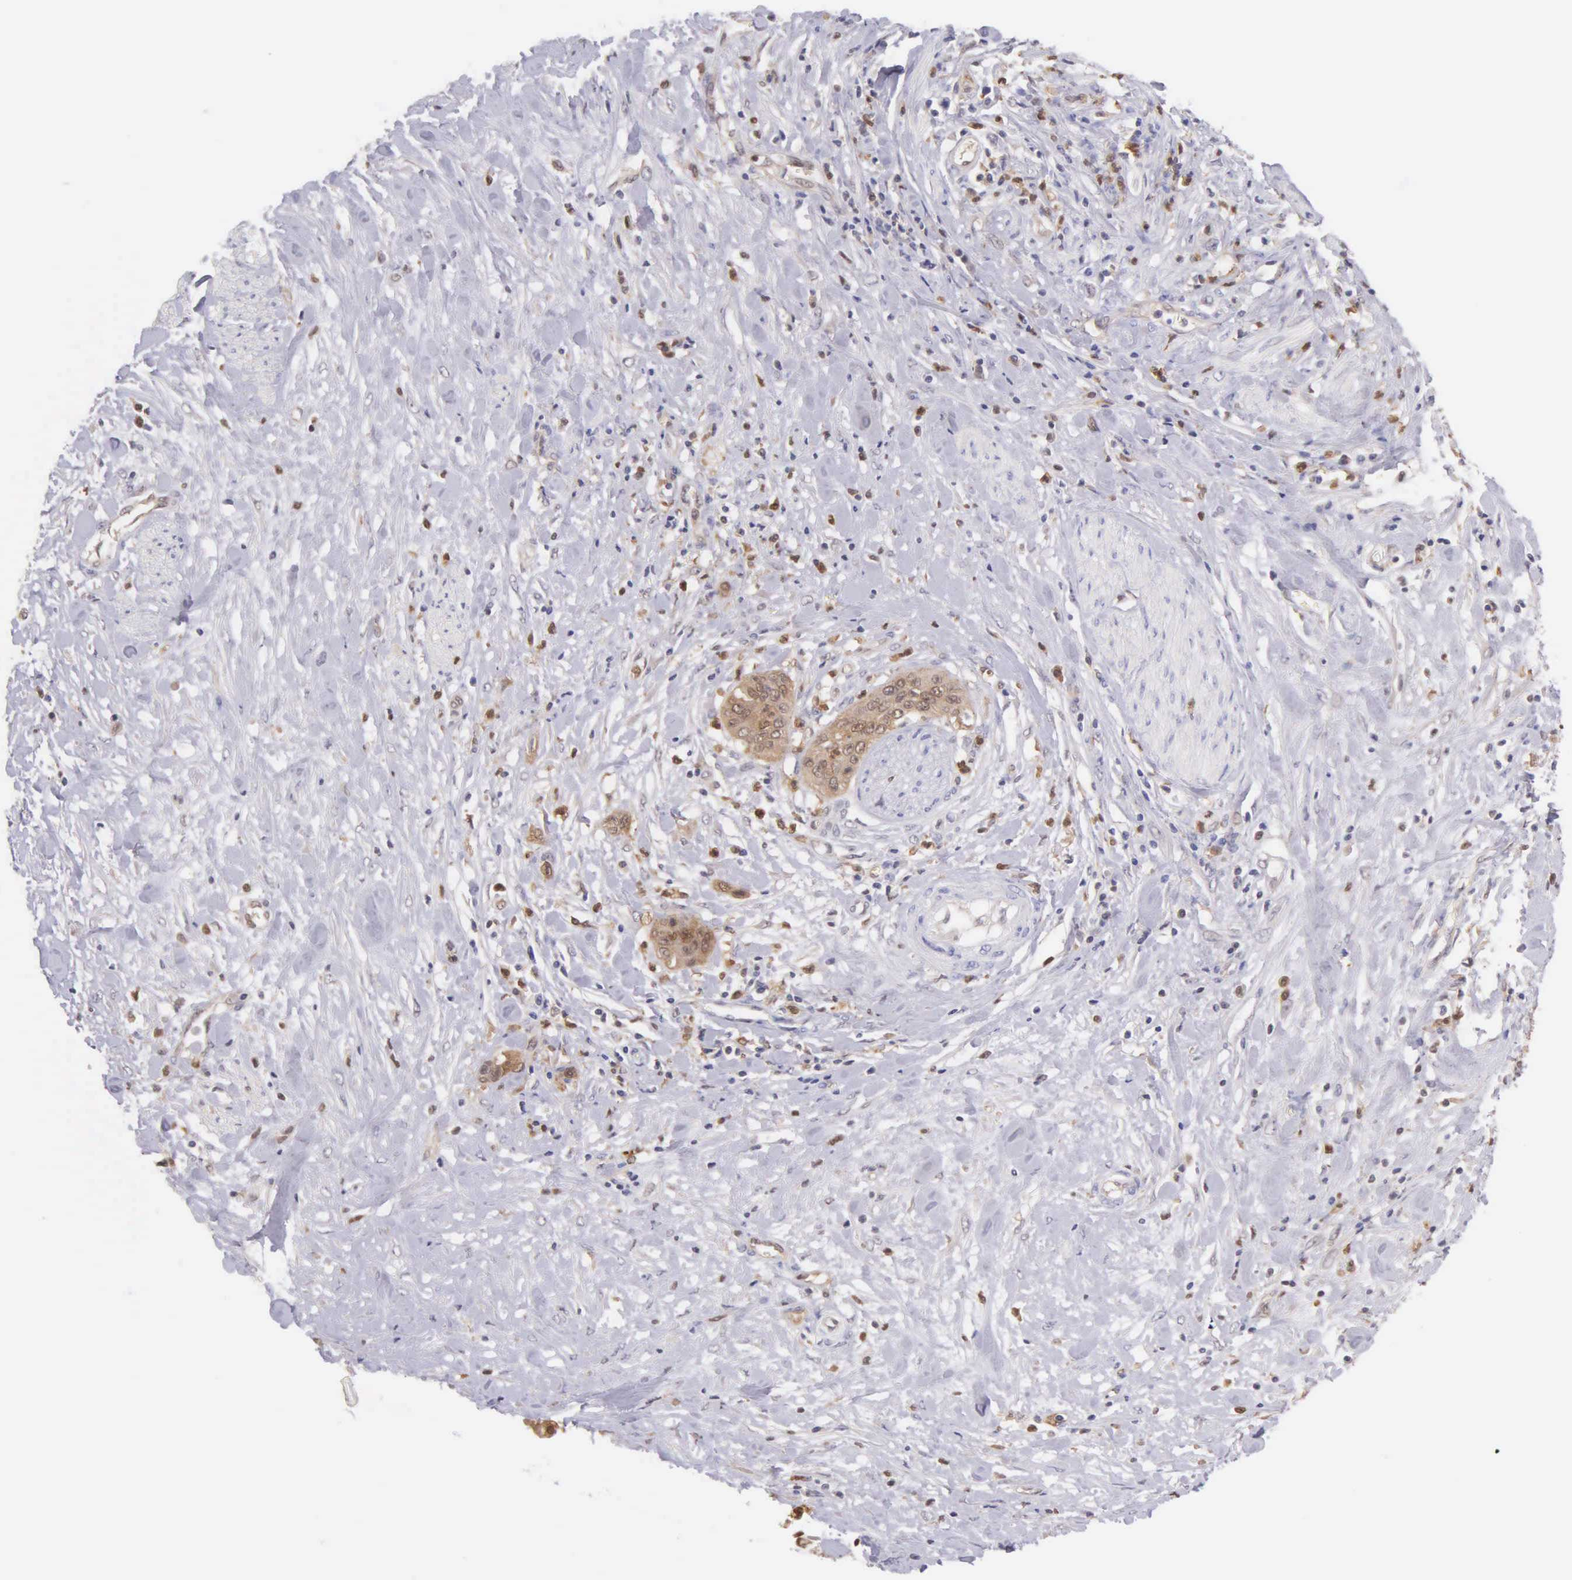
{"staining": {"intensity": "negative", "quantity": "none", "location": "none"}, "tissue": "cervical cancer", "cell_type": "Tumor cells", "image_type": "cancer", "snomed": [{"axis": "morphology", "description": "Squamous cell carcinoma, NOS"}, {"axis": "topography", "description": "Cervix"}], "caption": "A micrograph of cervical cancer (squamous cell carcinoma) stained for a protein exhibits no brown staining in tumor cells.", "gene": "BID", "patient": {"sex": "female", "age": 41}}